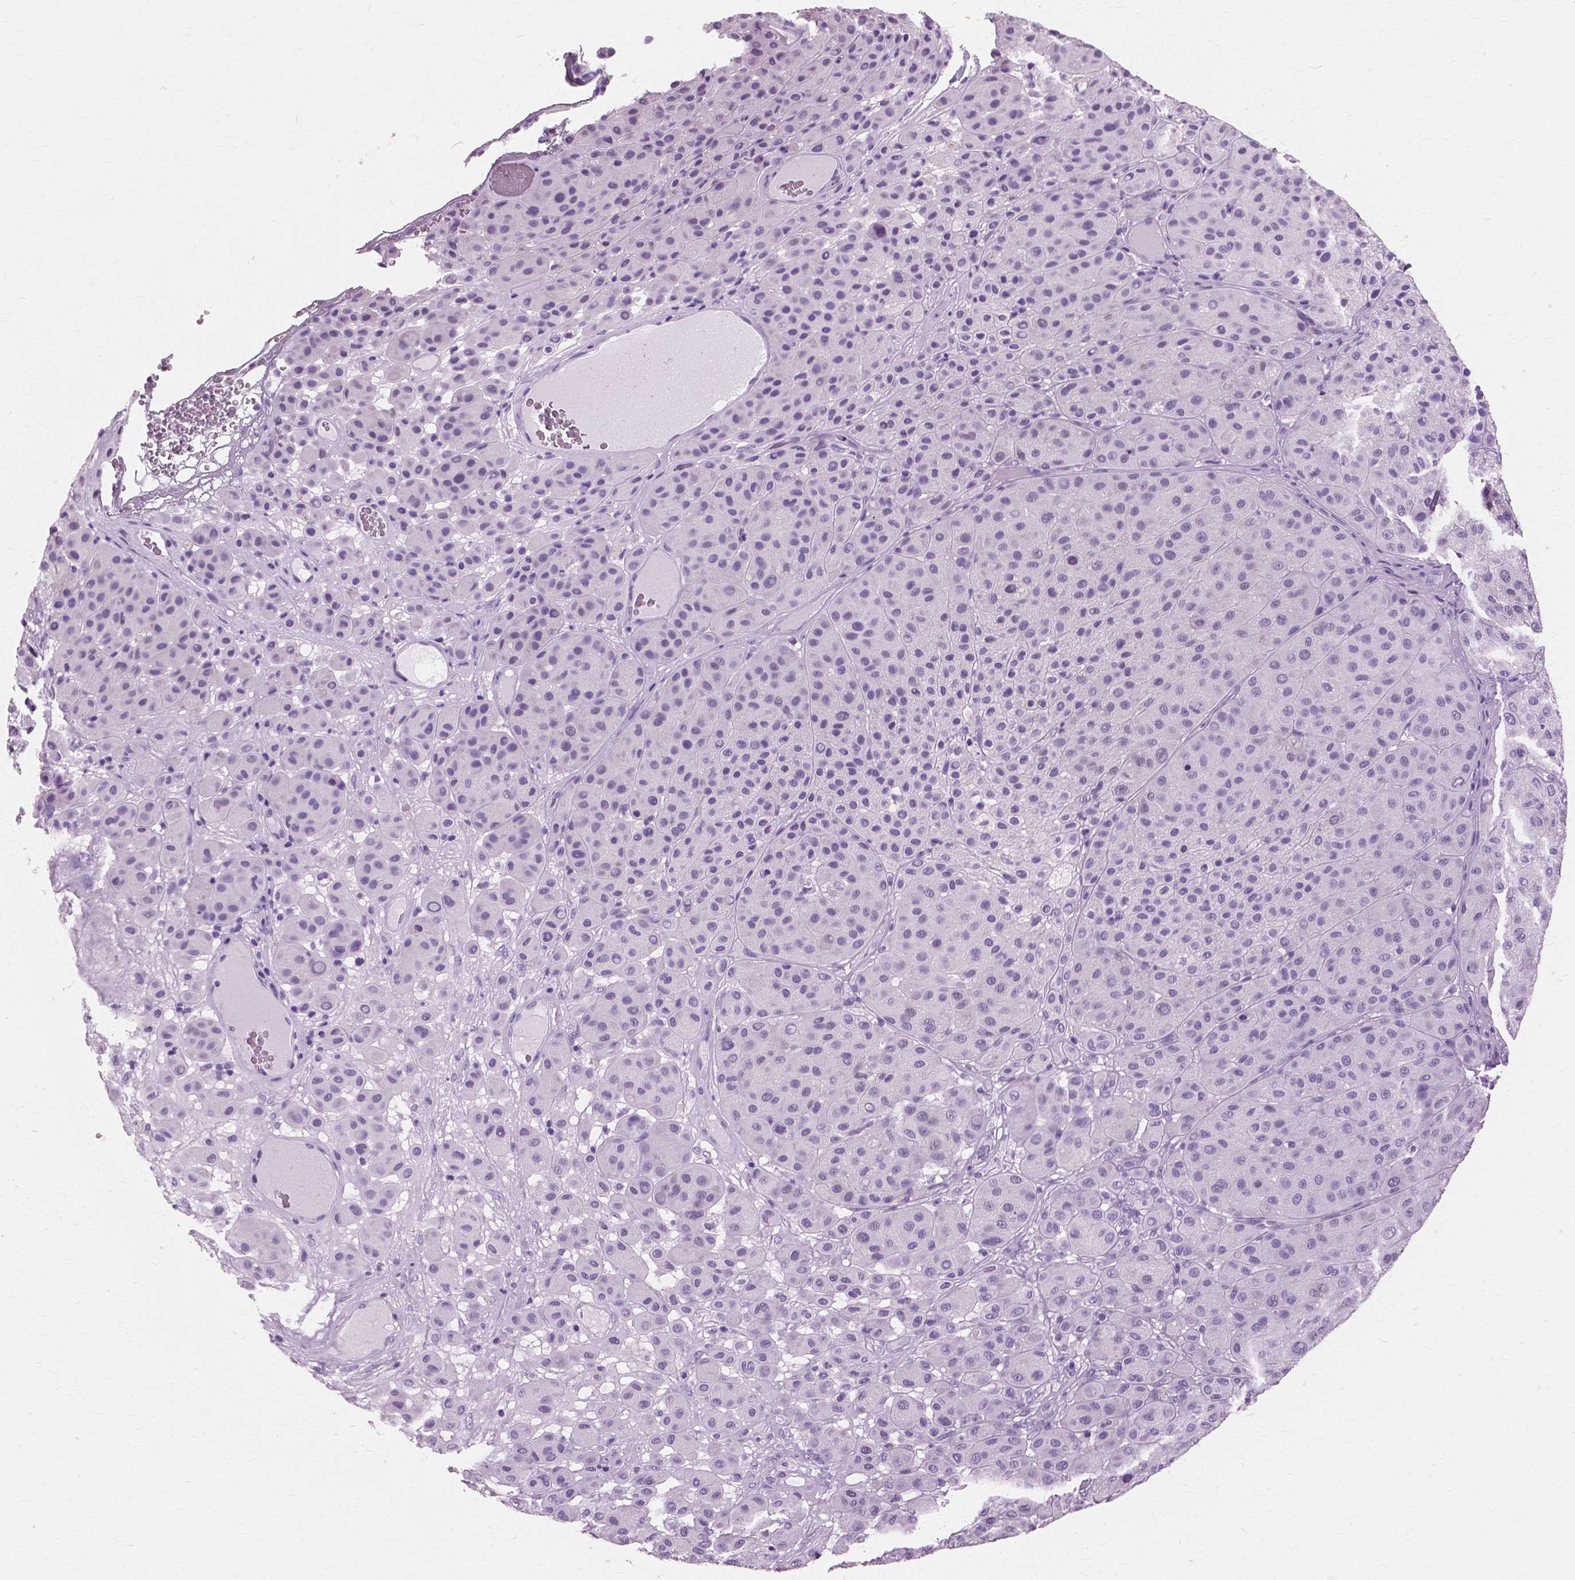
{"staining": {"intensity": "negative", "quantity": "none", "location": "none"}, "tissue": "melanoma", "cell_type": "Tumor cells", "image_type": "cancer", "snomed": [{"axis": "morphology", "description": "Malignant melanoma, Metastatic site"}, {"axis": "topography", "description": "Smooth muscle"}], "caption": "This photomicrograph is of melanoma stained with IHC to label a protein in brown with the nuclei are counter-stained blue. There is no expression in tumor cells.", "gene": "SFTPD", "patient": {"sex": "male", "age": 41}}